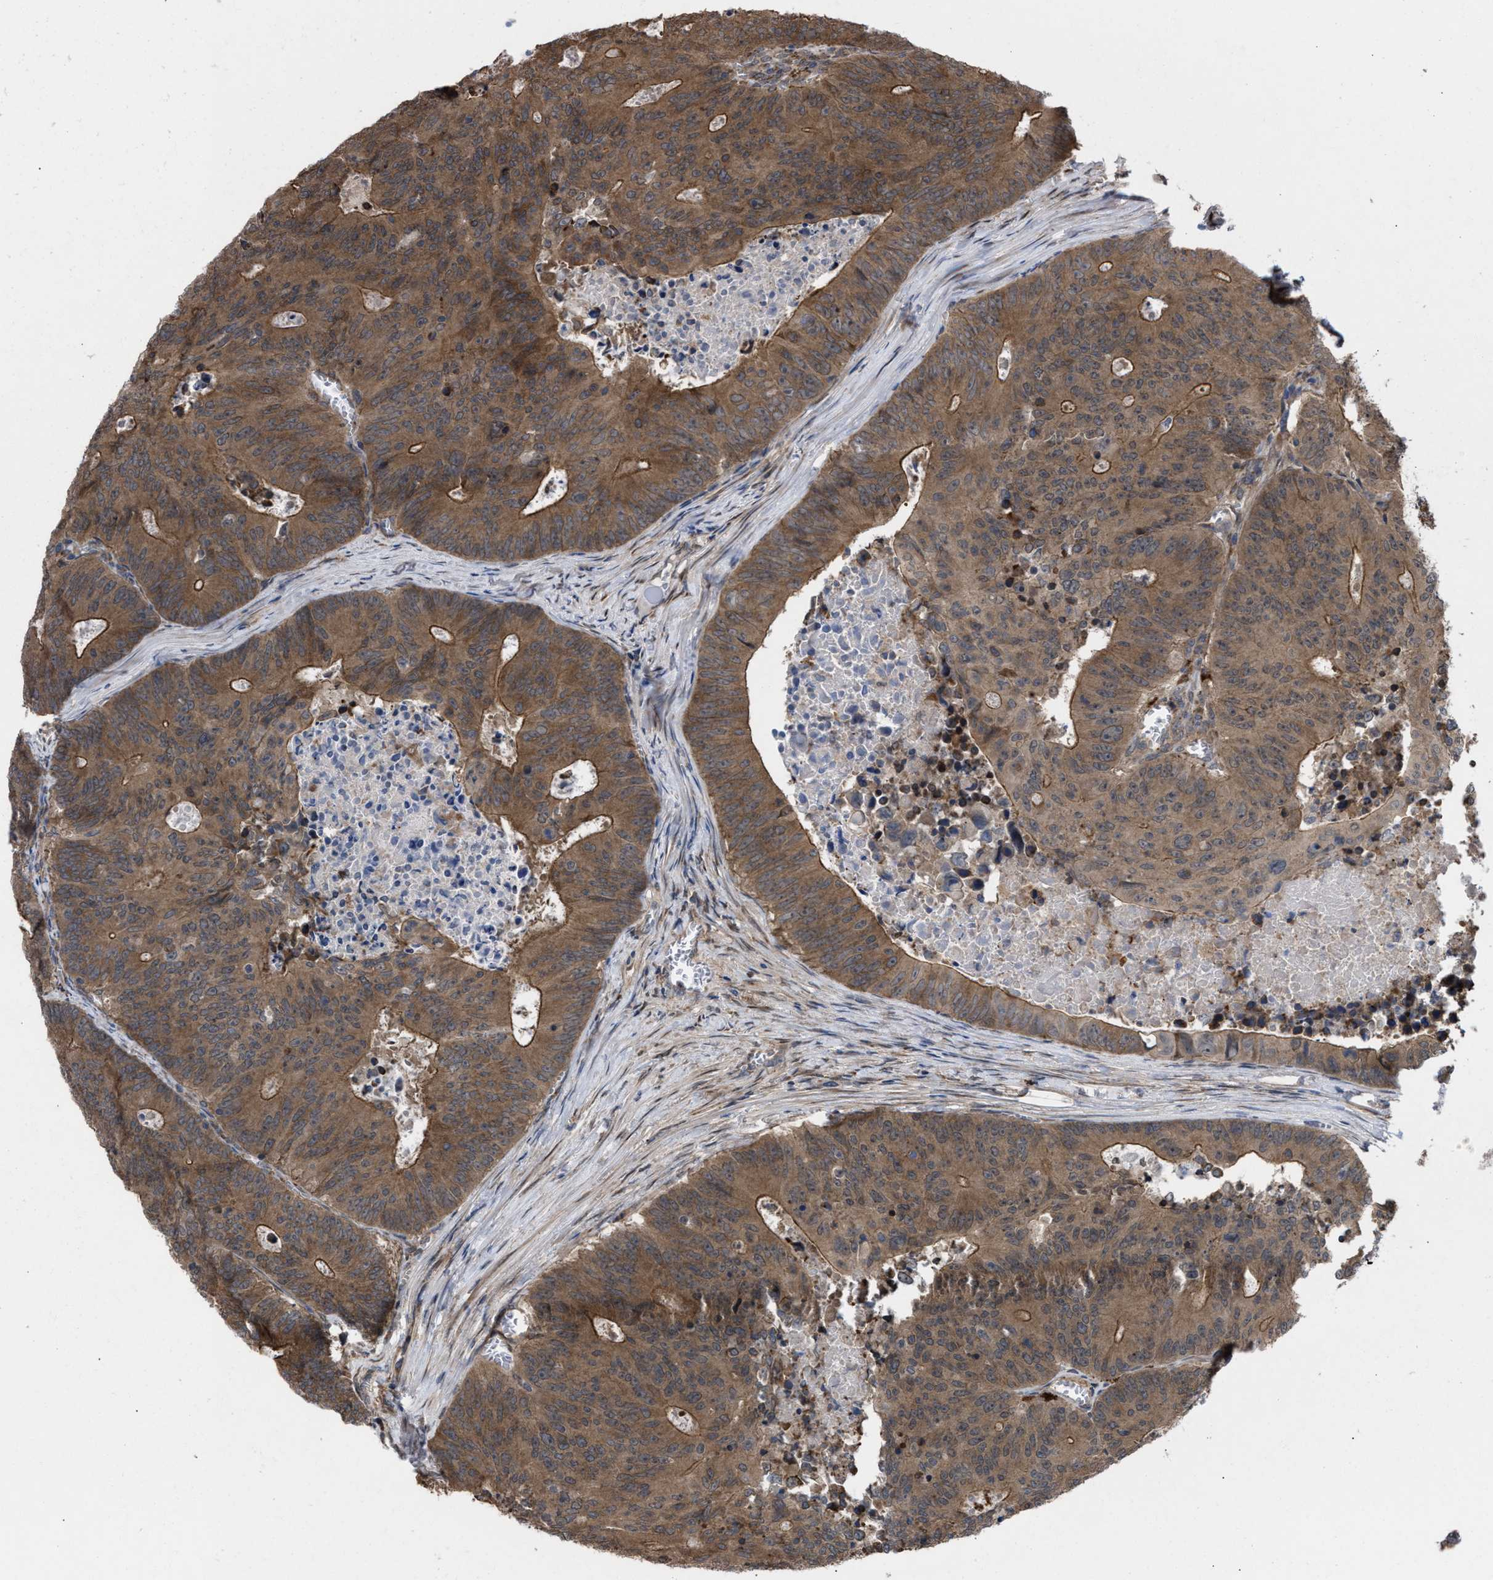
{"staining": {"intensity": "moderate", "quantity": ">75%", "location": "cytoplasmic/membranous"}, "tissue": "colorectal cancer", "cell_type": "Tumor cells", "image_type": "cancer", "snomed": [{"axis": "morphology", "description": "Adenocarcinoma, NOS"}, {"axis": "topography", "description": "Colon"}], "caption": "A micrograph of human adenocarcinoma (colorectal) stained for a protein shows moderate cytoplasmic/membranous brown staining in tumor cells.", "gene": "TP53BP2", "patient": {"sex": "male", "age": 87}}